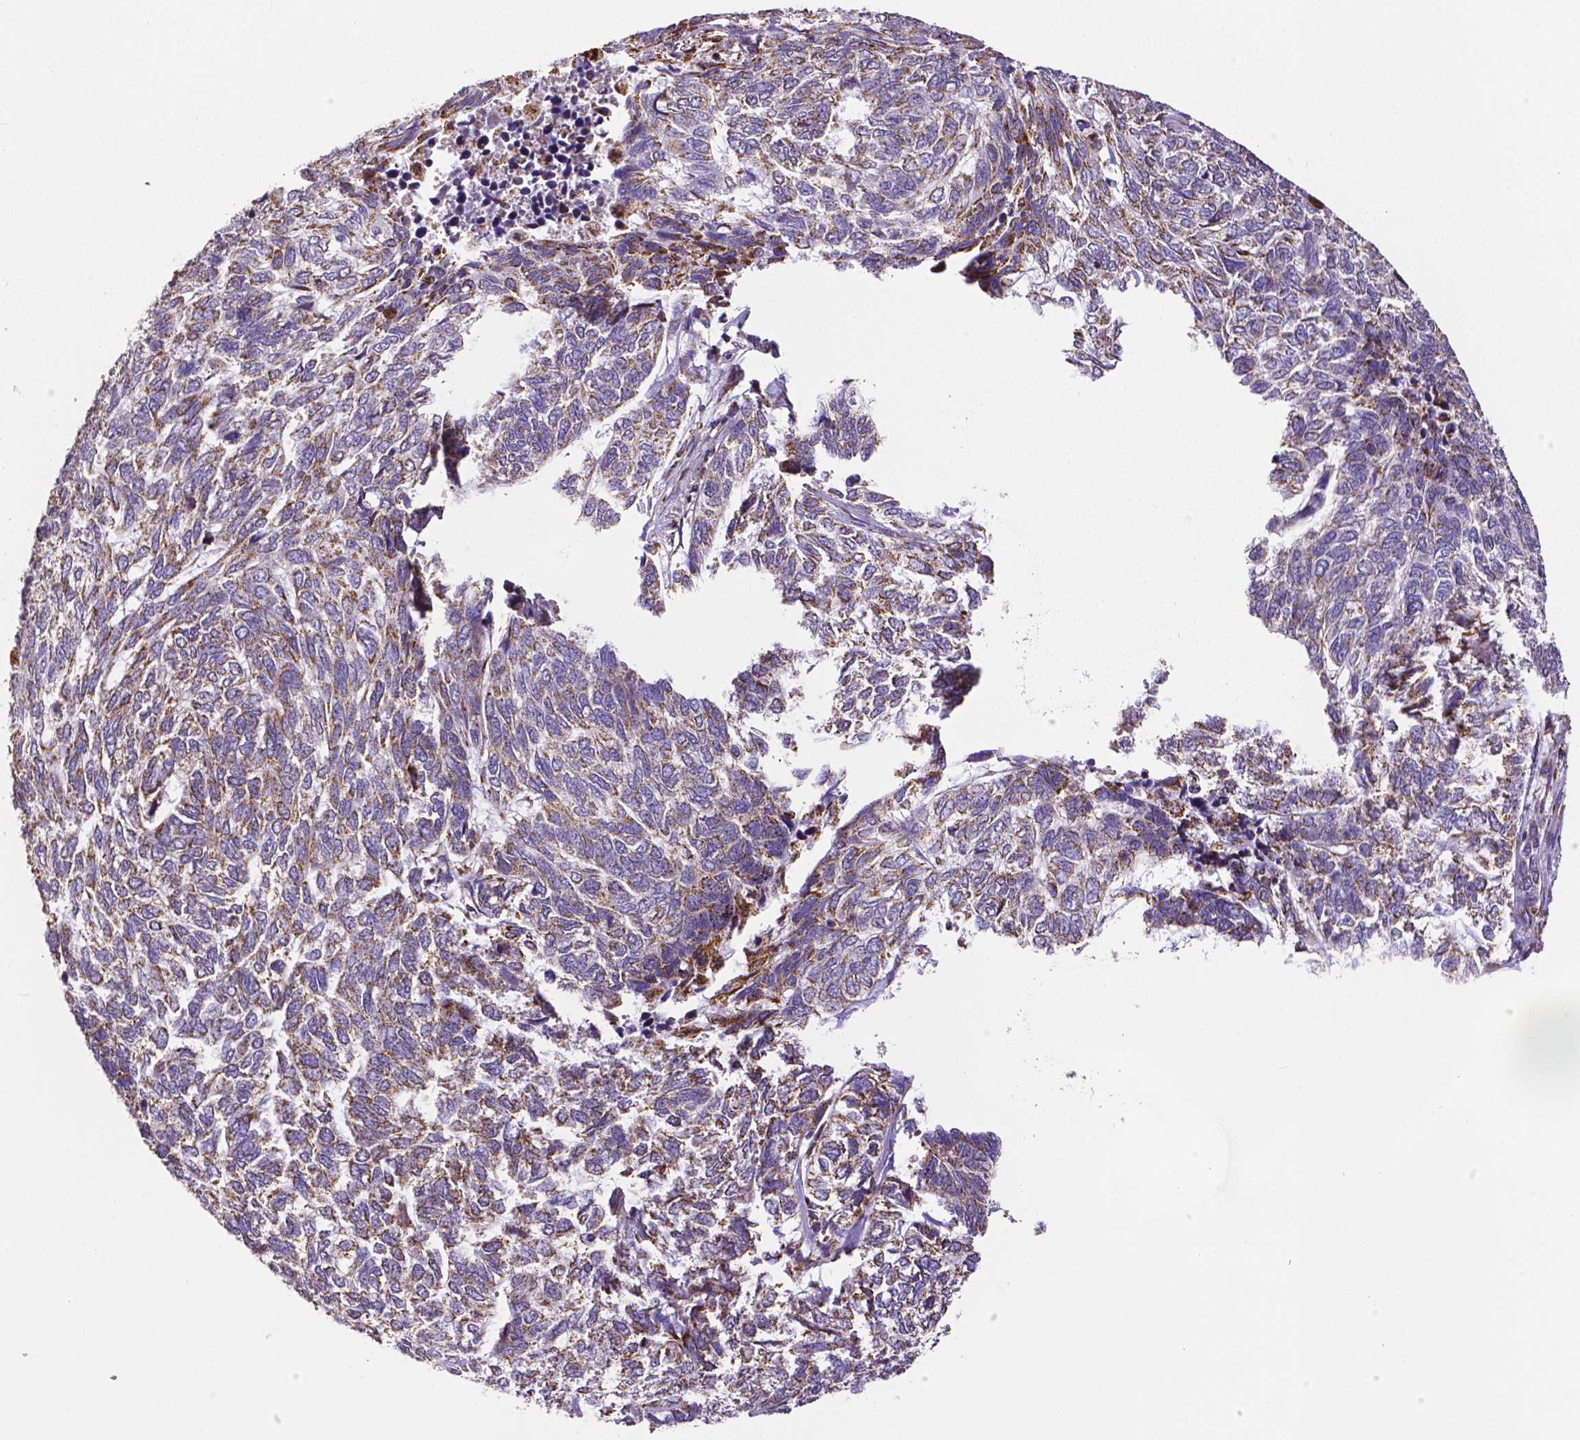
{"staining": {"intensity": "moderate", "quantity": "25%-75%", "location": "cytoplasmic/membranous"}, "tissue": "skin cancer", "cell_type": "Tumor cells", "image_type": "cancer", "snomed": [{"axis": "morphology", "description": "Basal cell carcinoma"}, {"axis": "topography", "description": "Skin"}], "caption": "There is medium levels of moderate cytoplasmic/membranous expression in tumor cells of skin cancer, as demonstrated by immunohistochemical staining (brown color).", "gene": "MACC1", "patient": {"sex": "female", "age": 65}}